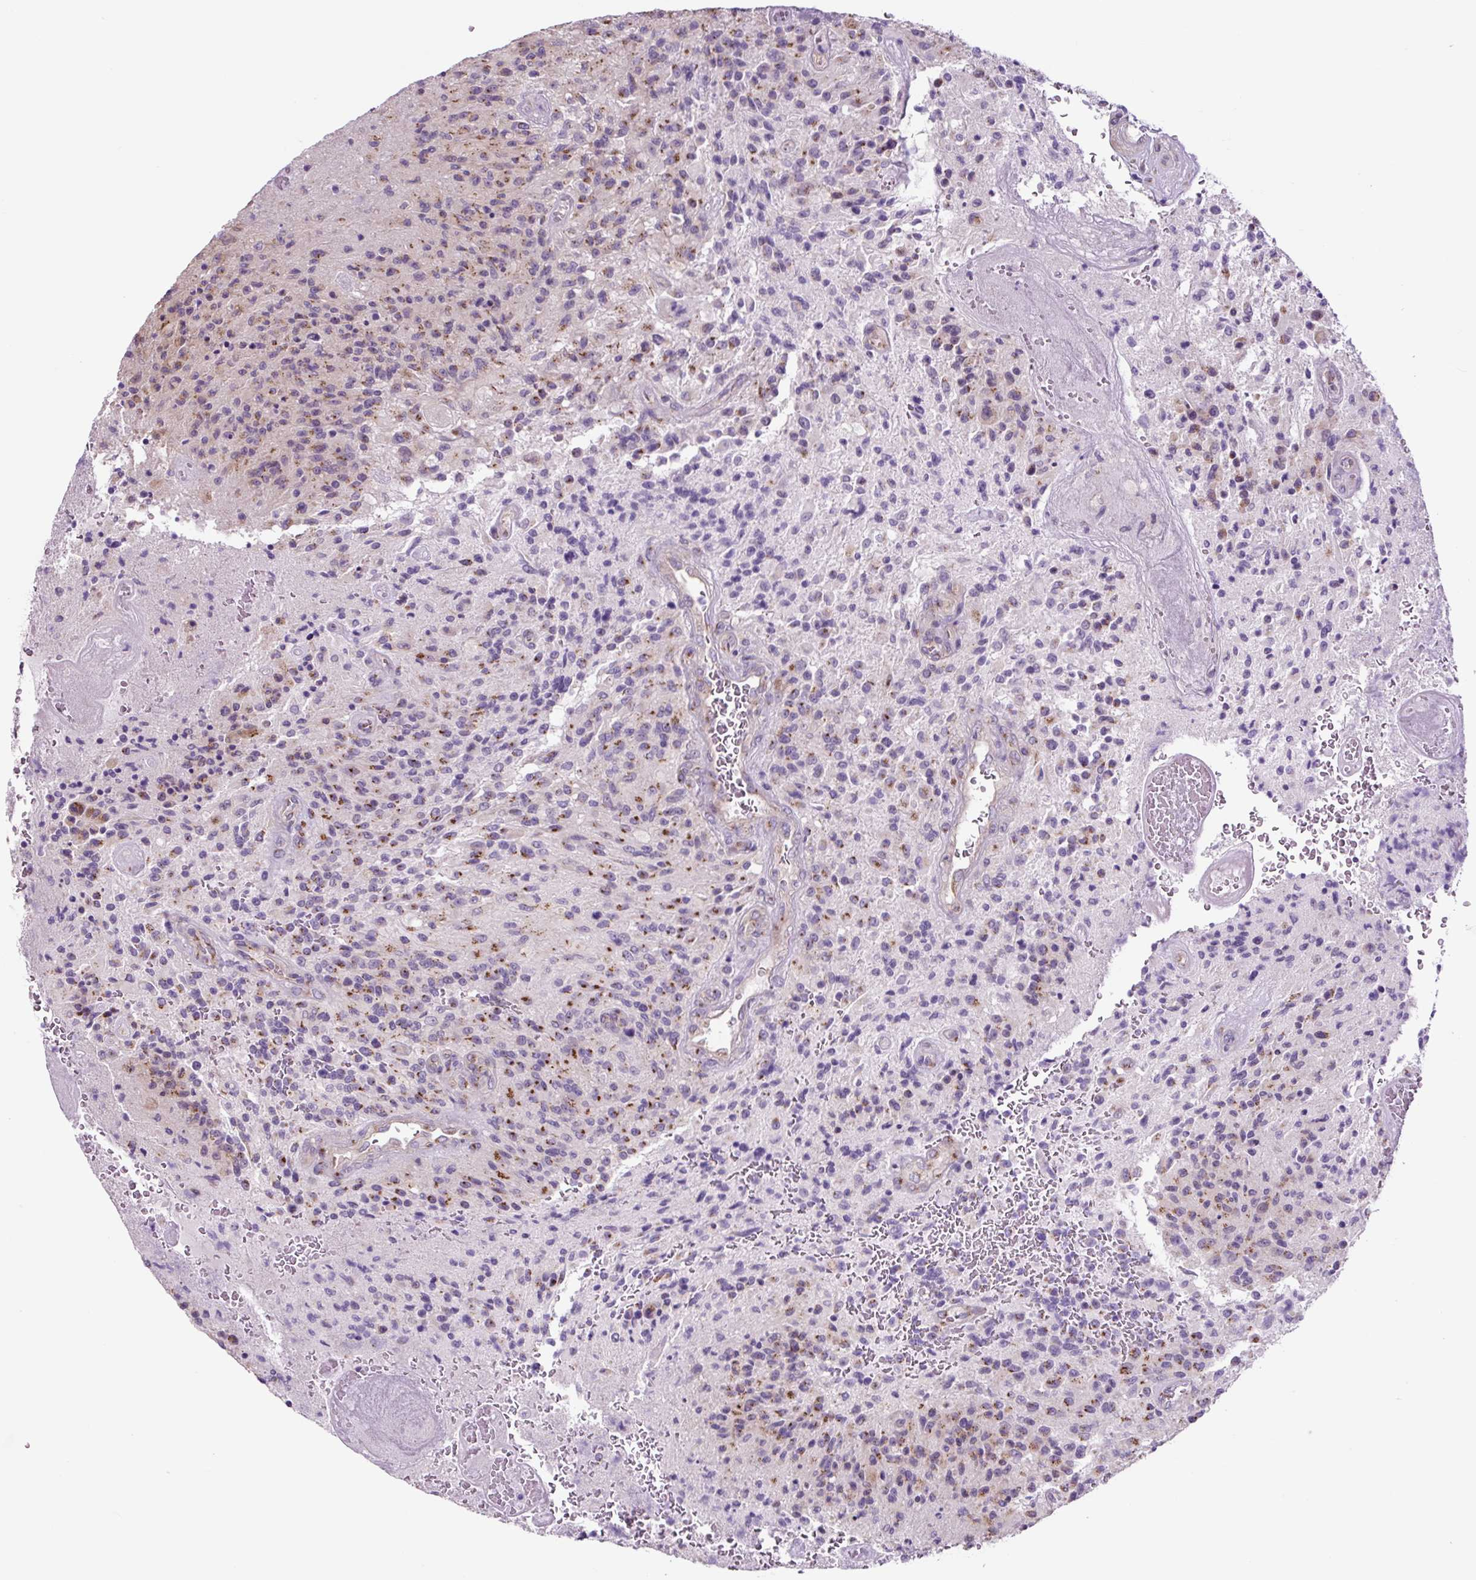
{"staining": {"intensity": "moderate", "quantity": "25%-75%", "location": "cytoplasmic/membranous"}, "tissue": "glioma", "cell_type": "Tumor cells", "image_type": "cancer", "snomed": [{"axis": "morphology", "description": "Normal tissue, NOS"}, {"axis": "morphology", "description": "Glioma, malignant, High grade"}, {"axis": "topography", "description": "Cerebral cortex"}], "caption": "Brown immunohistochemical staining in glioma reveals moderate cytoplasmic/membranous expression in about 25%-75% of tumor cells.", "gene": "GORASP1", "patient": {"sex": "male", "age": 56}}